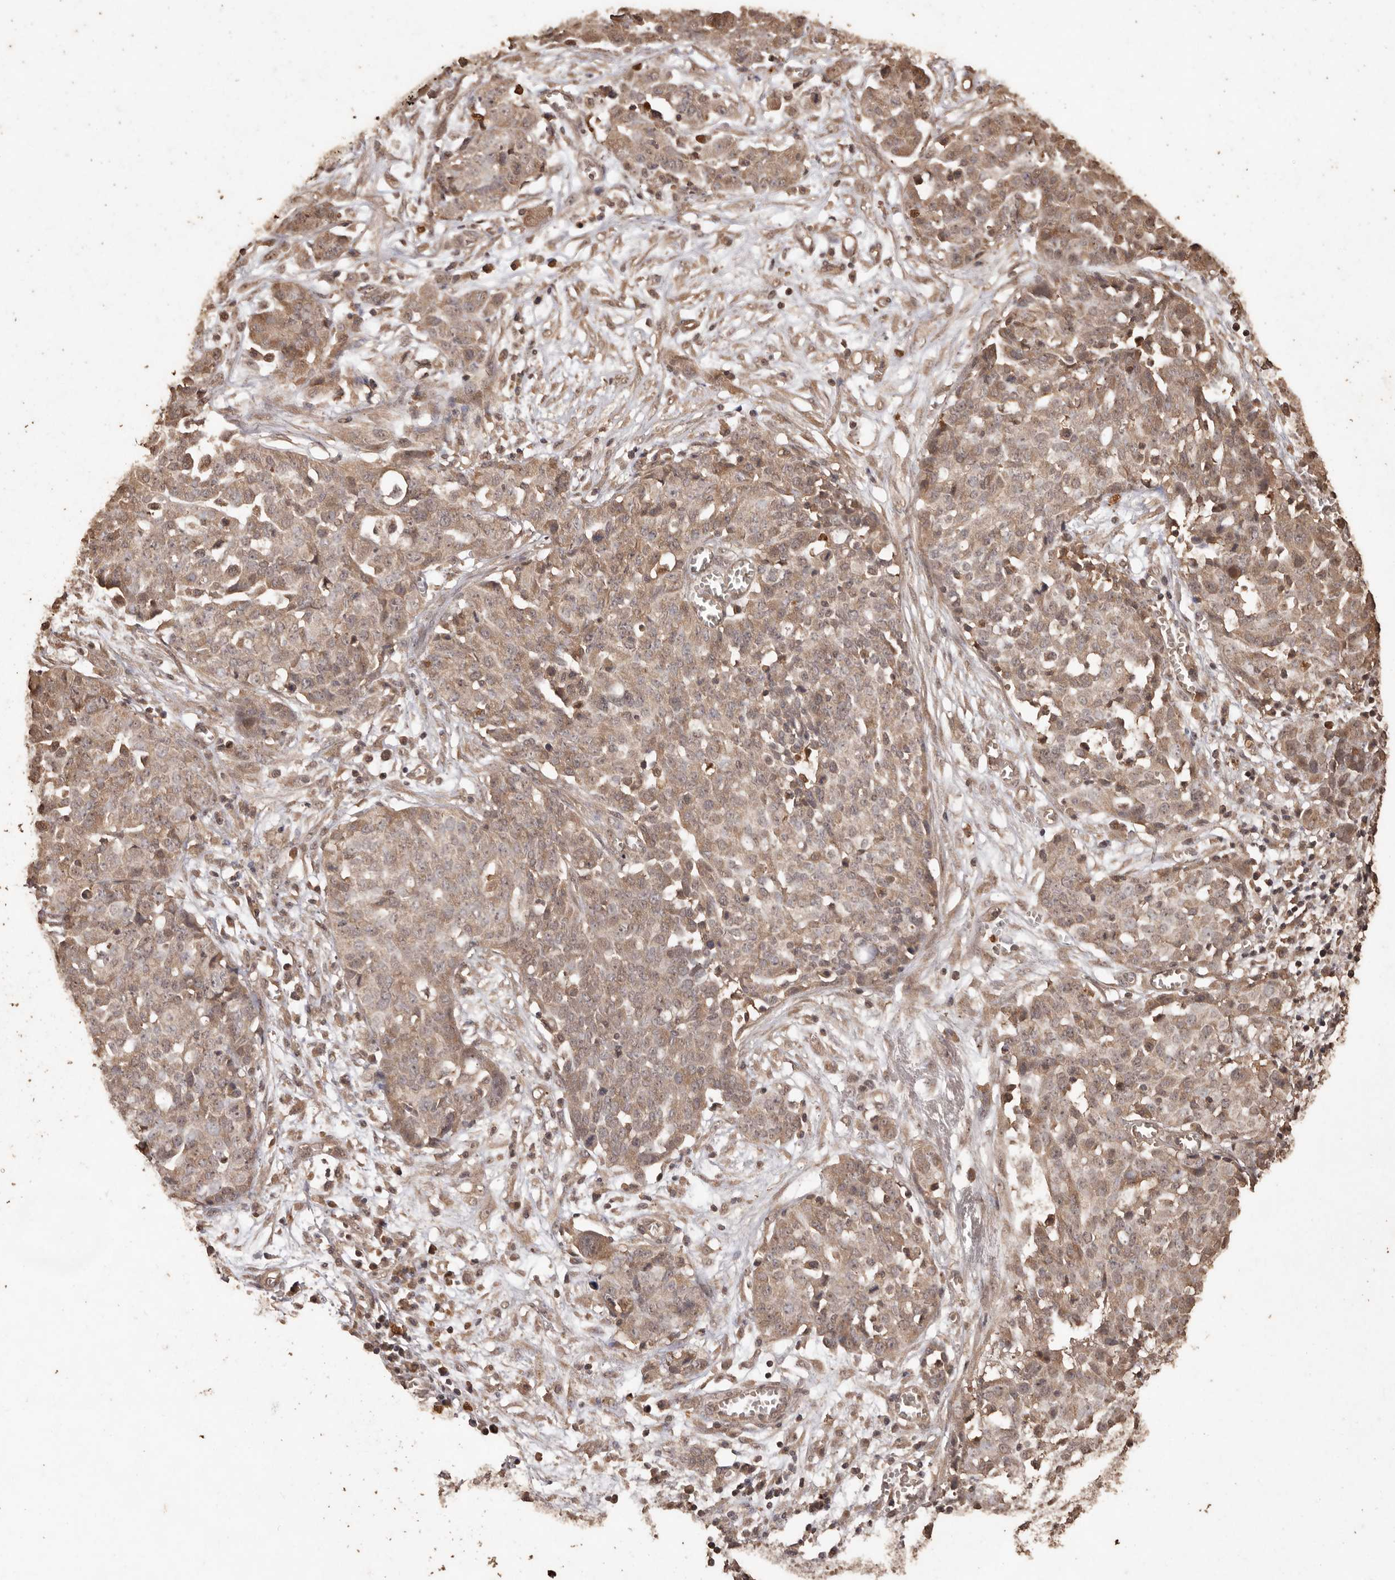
{"staining": {"intensity": "moderate", "quantity": ">75%", "location": "cytoplasmic/membranous"}, "tissue": "ovarian cancer", "cell_type": "Tumor cells", "image_type": "cancer", "snomed": [{"axis": "morphology", "description": "Cystadenocarcinoma, serous, NOS"}, {"axis": "topography", "description": "Soft tissue"}, {"axis": "topography", "description": "Ovary"}], "caption": "Immunohistochemical staining of ovarian cancer (serous cystadenocarcinoma) shows moderate cytoplasmic/membranous protein expression in about >75% of tumor cells.", "gene": "PKDCC", "patient": {"sex": "female", "age": 57}}